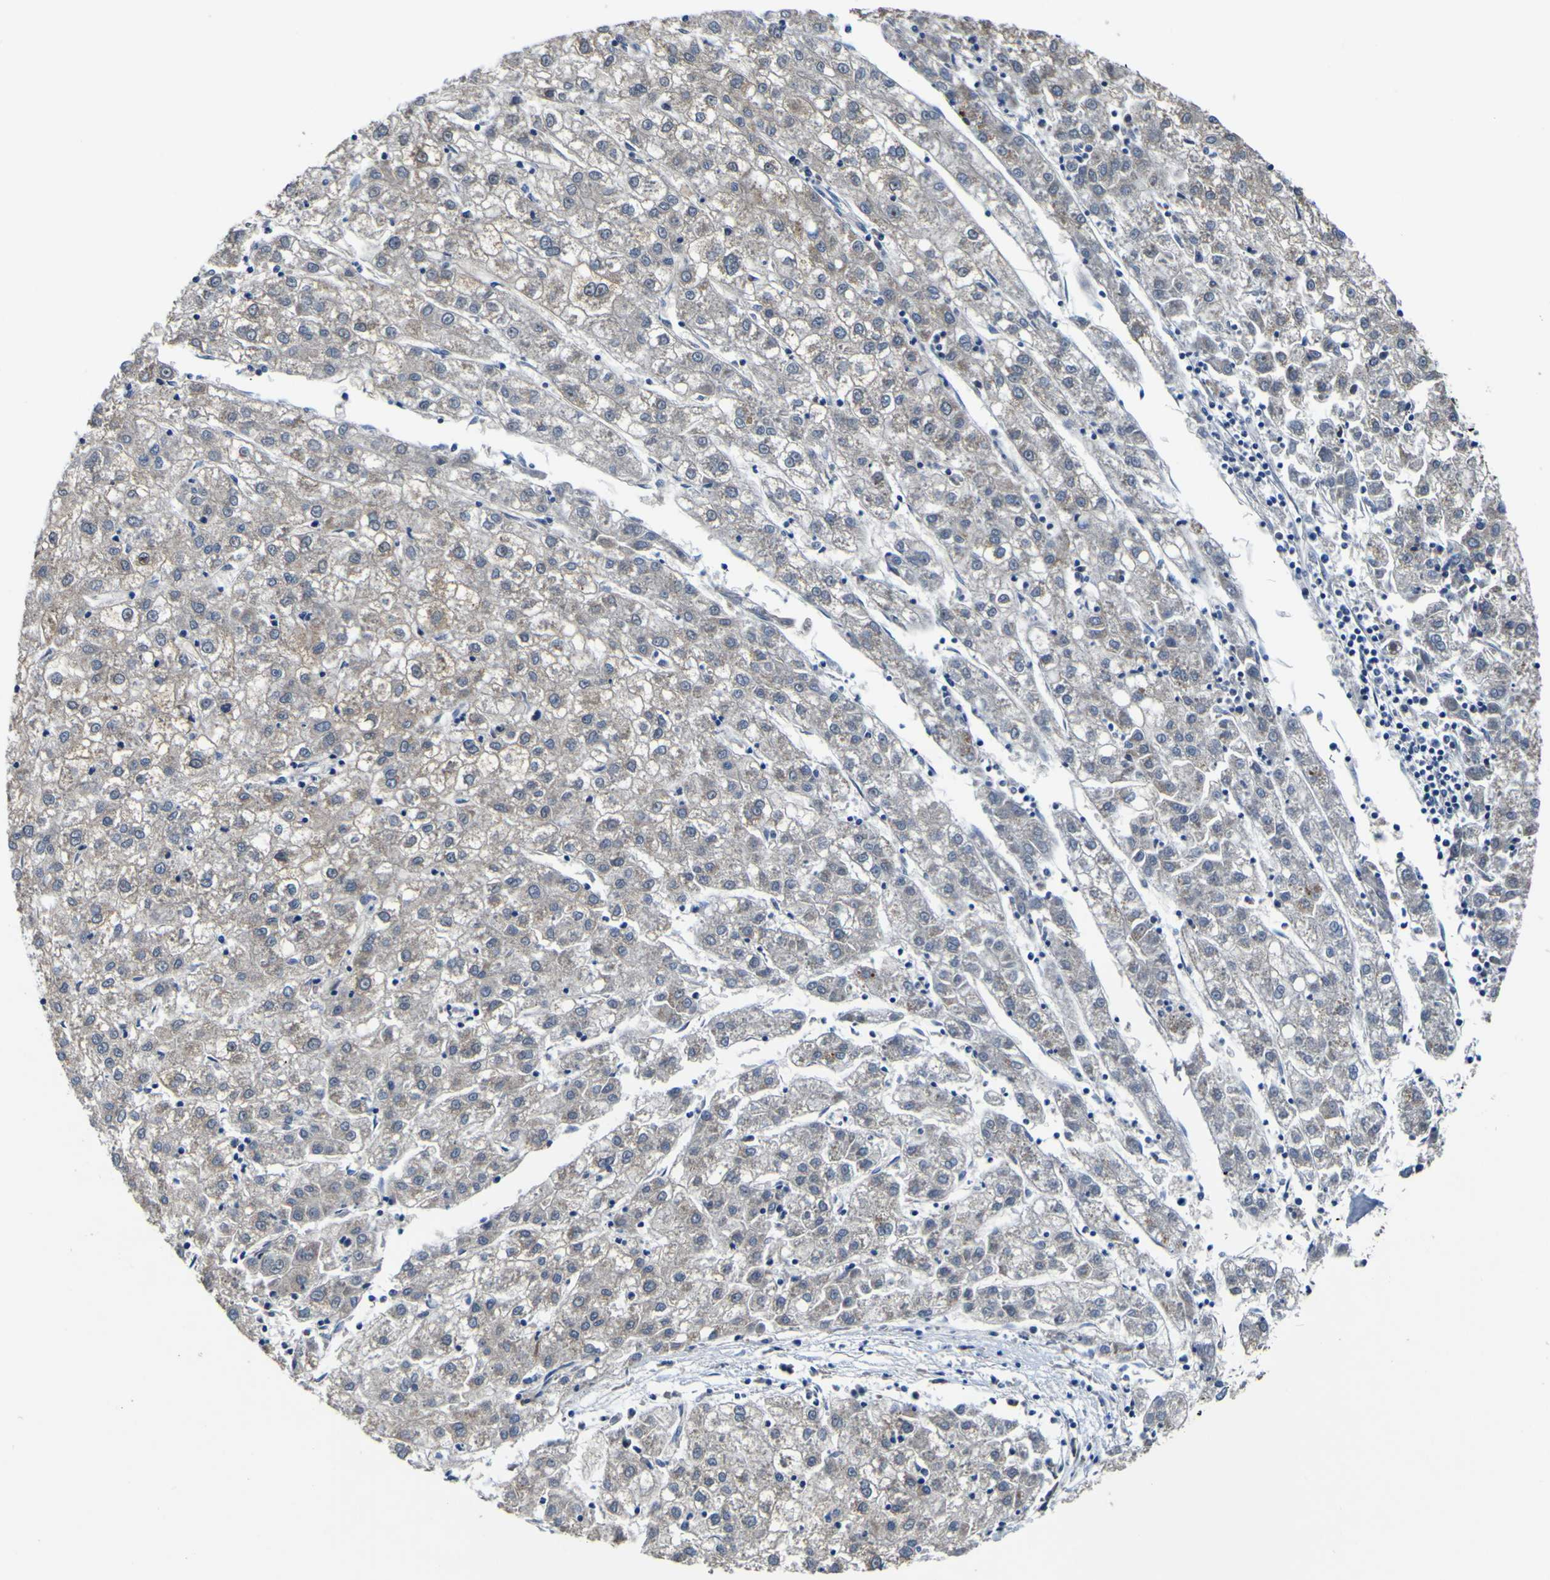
{"staining": {"intensity": "weak", "quantity": ">75%", "location": "cytoplasmic/membranous"}, "tissue": "liver cancer", "cell_type": "Tumor cells", "image_type": "cancer", "snomed": [{"axis": "morphology", "description": "Carcinoma, Hepatocellular, NOS"}, {"axis": "topography", "description": "Liver"}], "caption": "Immunohistochemical staining of human liver cancer reveals weak cytoplasmic/membranous protein positivity in about >75% of tumor cells.", "gene": "AGAP3", "patient": {"sex": "male", "age": 72}}